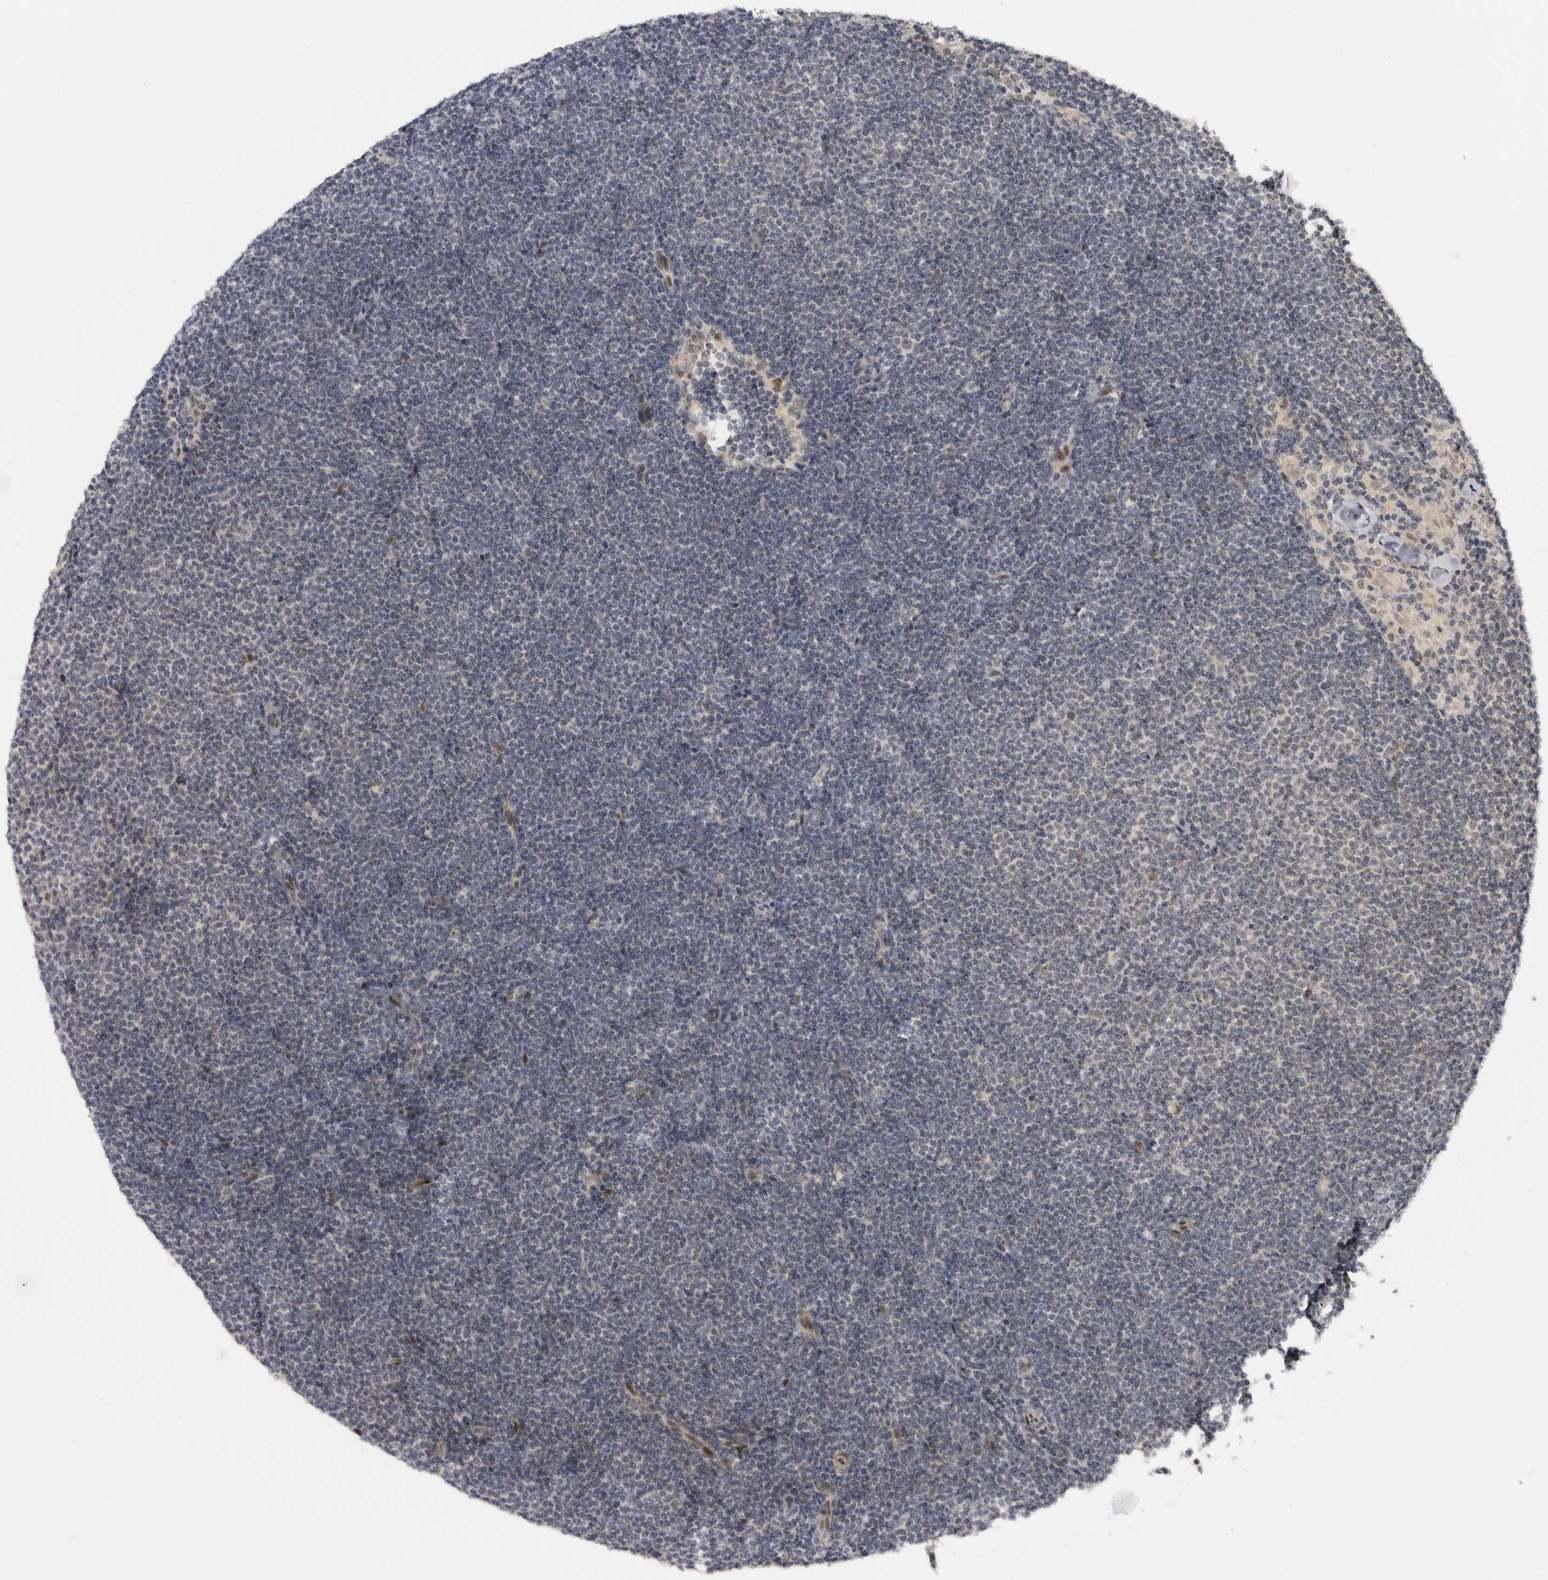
{"staining": {"intensity": "negative", "quantity": "none", "location": "none"}, "tissue": "lymphoma", "cell_type": "Tumor cells", "image_type": "cancer", "snomed": [{"axis": "morphology", "description": "Malignant lymphoma, non-Hodgkin's type, Low grade"}, {"axis": "topography", "description": "Lymph node"}], "caption": "Immunohistochemistry (IHC) image of lymphoma stained for a protein (brown), which shows no staining in tumor cells.", "gene": "ALPK2", "patient": {"sex": "female", "age": 53}}